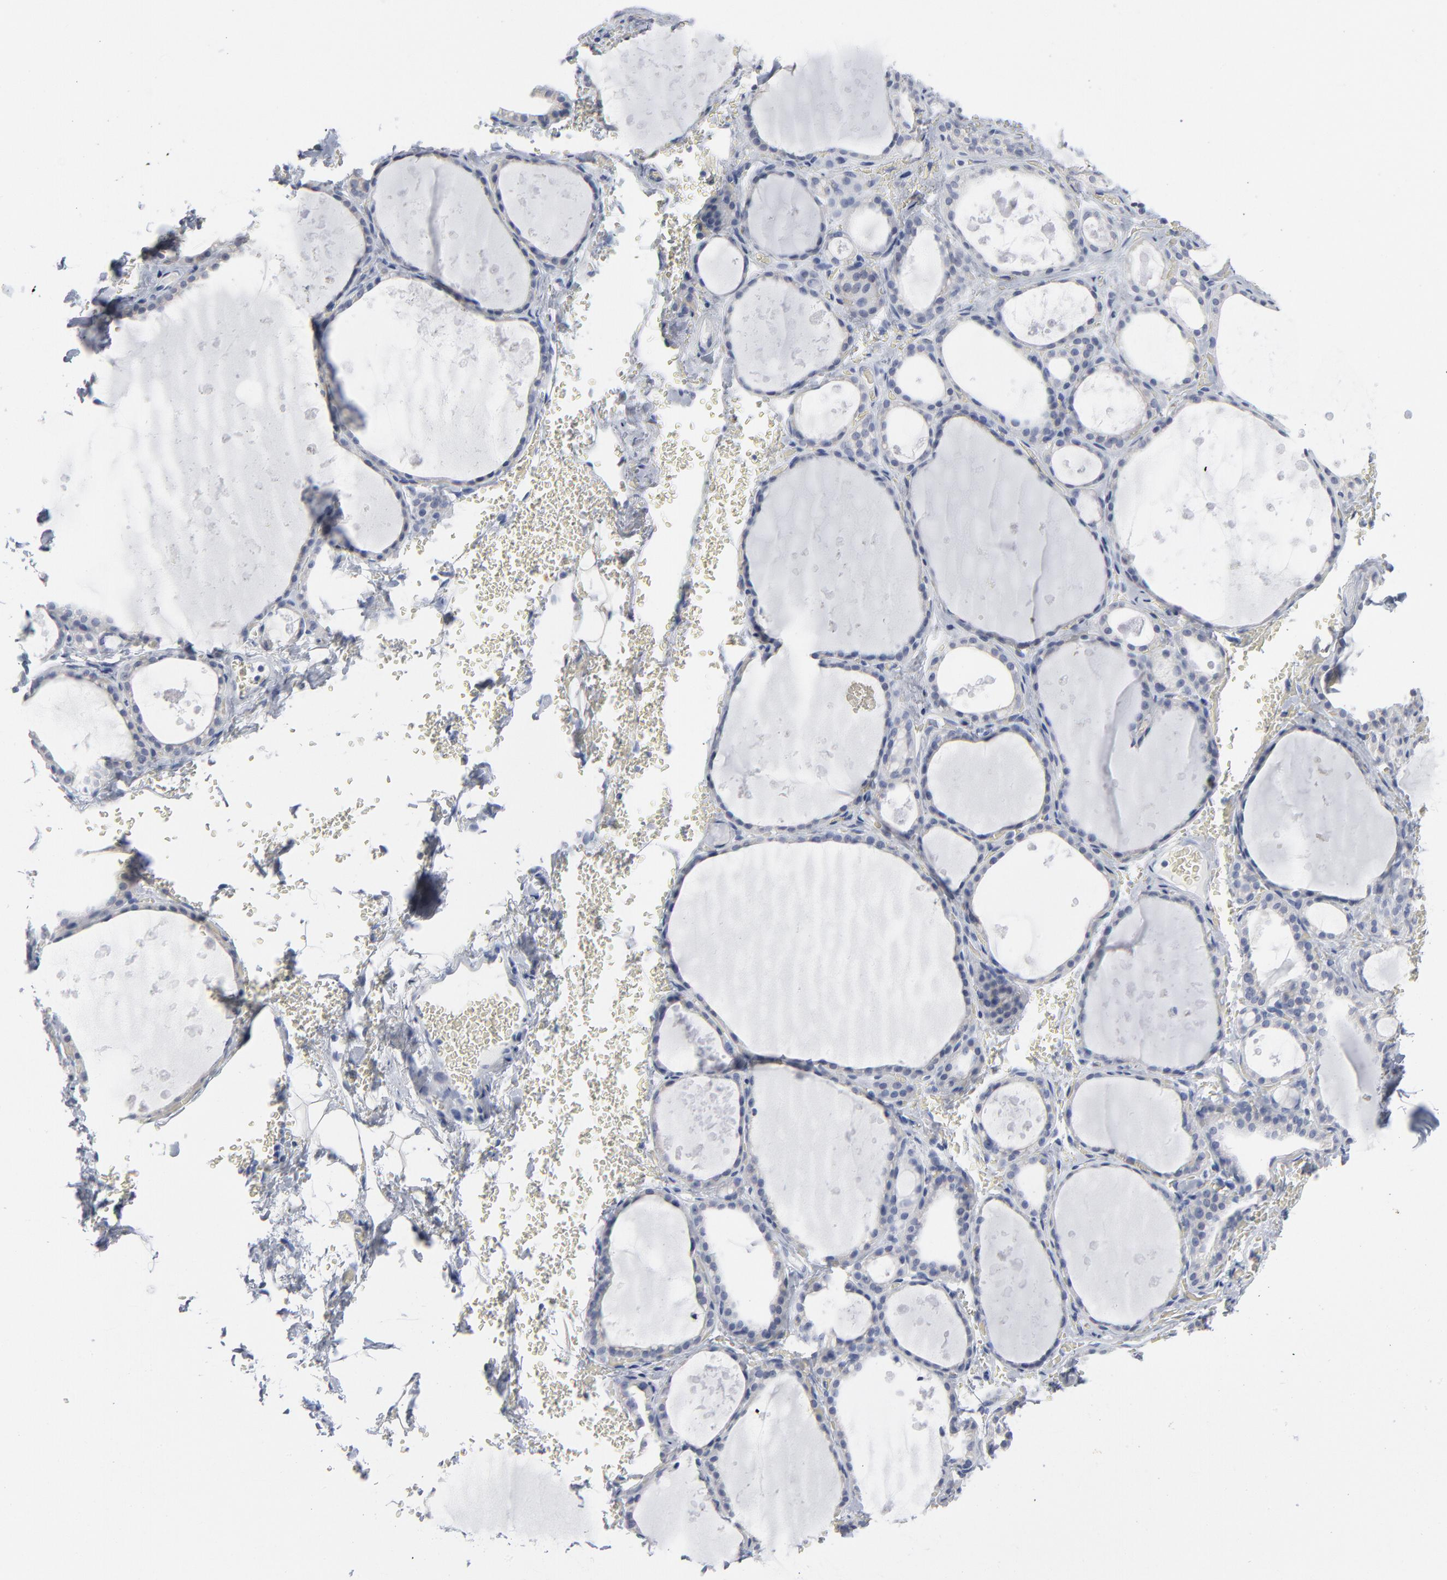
{"staining": {"intensity": "negative", "quantity": "none", "location": "none"}, "tissue": "thyroid gland", "cell_type": "Glandular cells", "image_type": "normal", "snomed": [{"axis": "morphology", "description": "Normal tissue, NOS"}, {"axis": "topography", "description": "Thyroid gland"}], "caption": "Glandular cells show no significant positivity in benign thyroid gland. The staining is performed using DAB brown chromogen with nuclei counter-stained in using hematoxylin.", "gene": "PAGE1", "patient": {"sex": "male", "age": 61}}